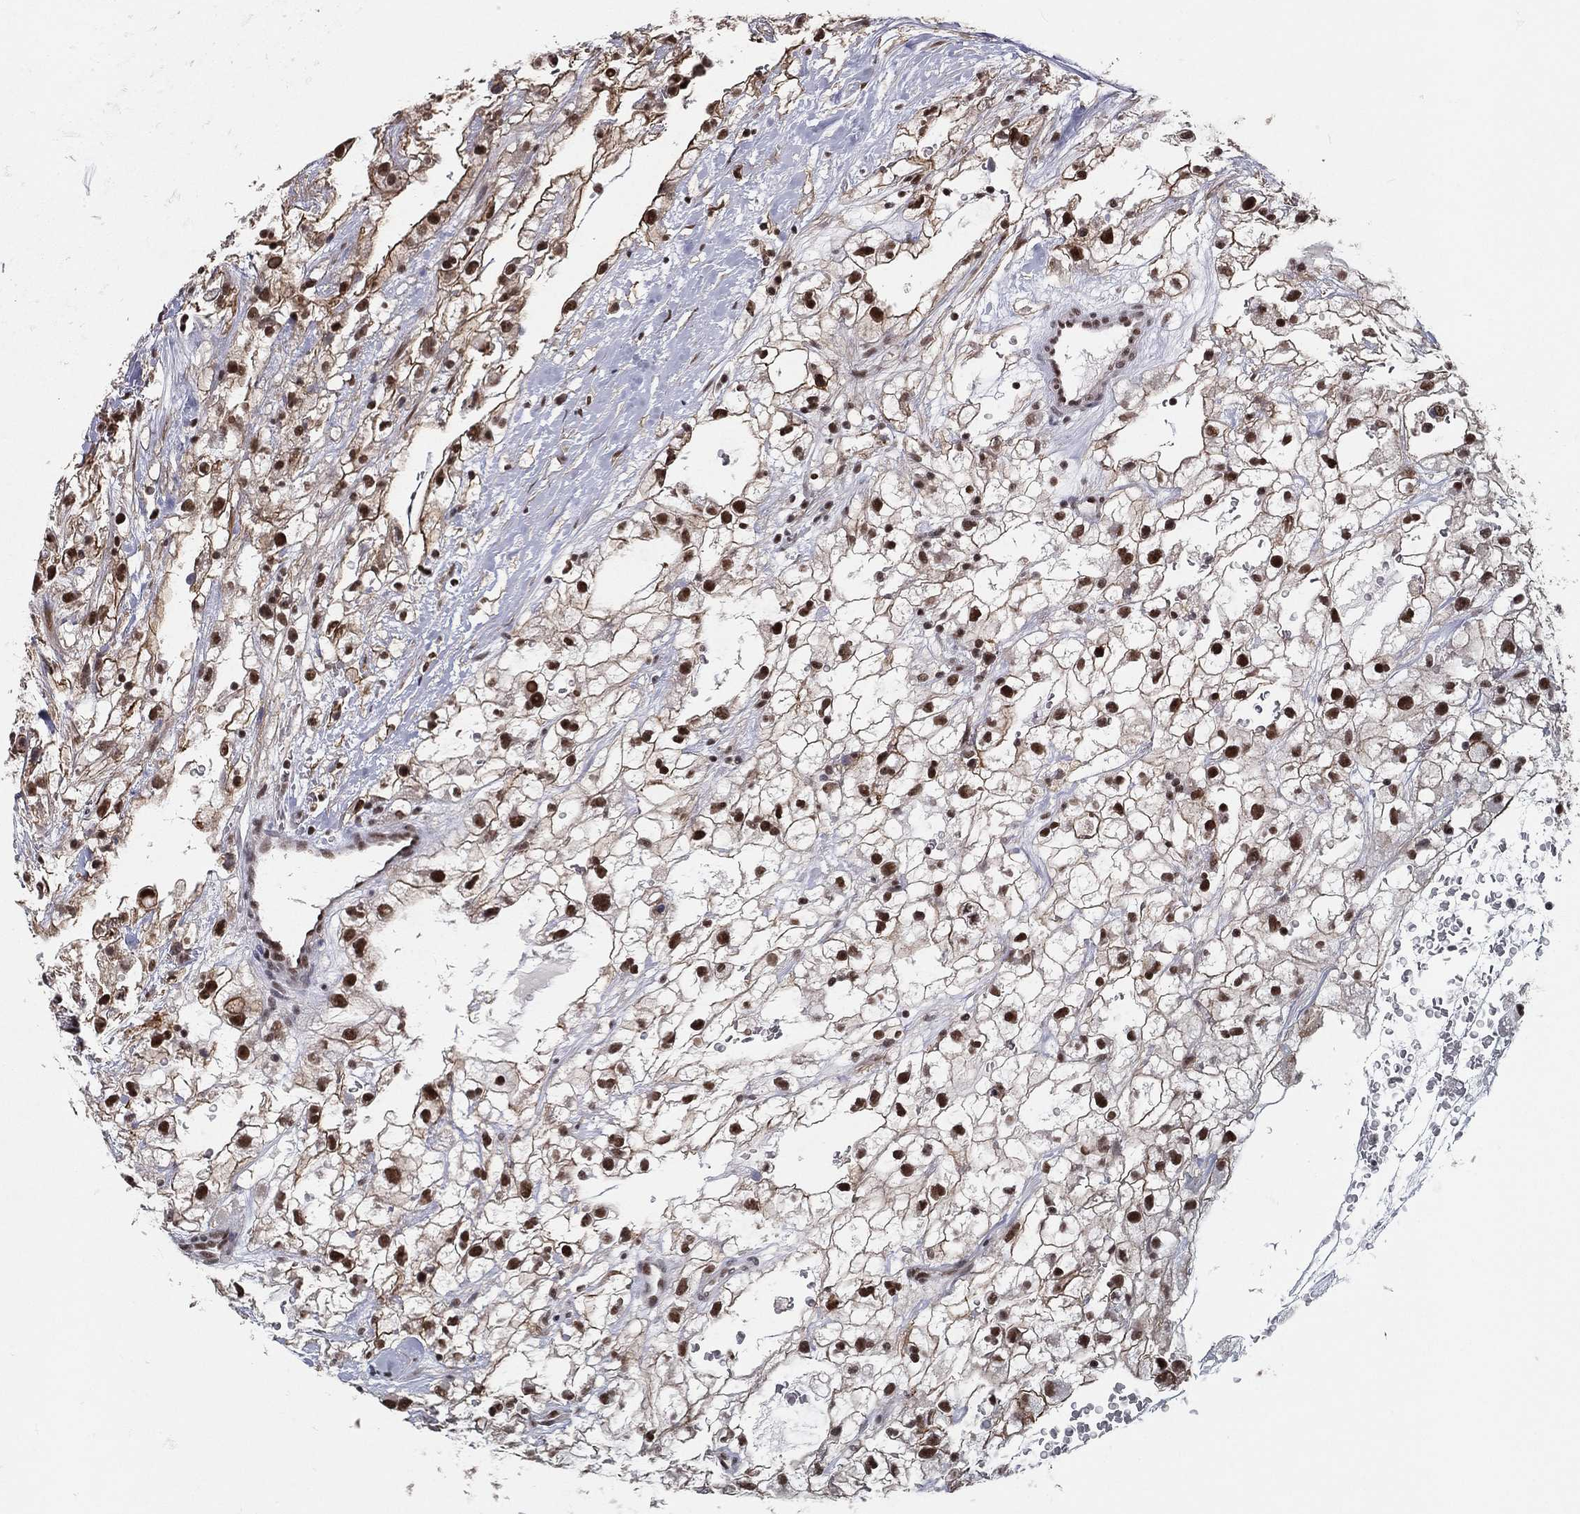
{"staining": {"intensity": "strong", "quantity": "25%-75%", "location": "nuclear"}, "tissue": "renal cancer", "cell_type": "Tumor cells", "image_type": "cancer", "snomed": [{"axis": "morphology", "description": "Adenocarcinoma, NOS"}, {"axis": "topography", "description": "Kidney"}], "caption": "There is high levels of strong nuclear expression in tumor cells of renal cancer, as demonstrated by immunohistochemical staining (brown color).", "gene": "GPALPP1", "patient": {"sex": "male", "age": 59}}